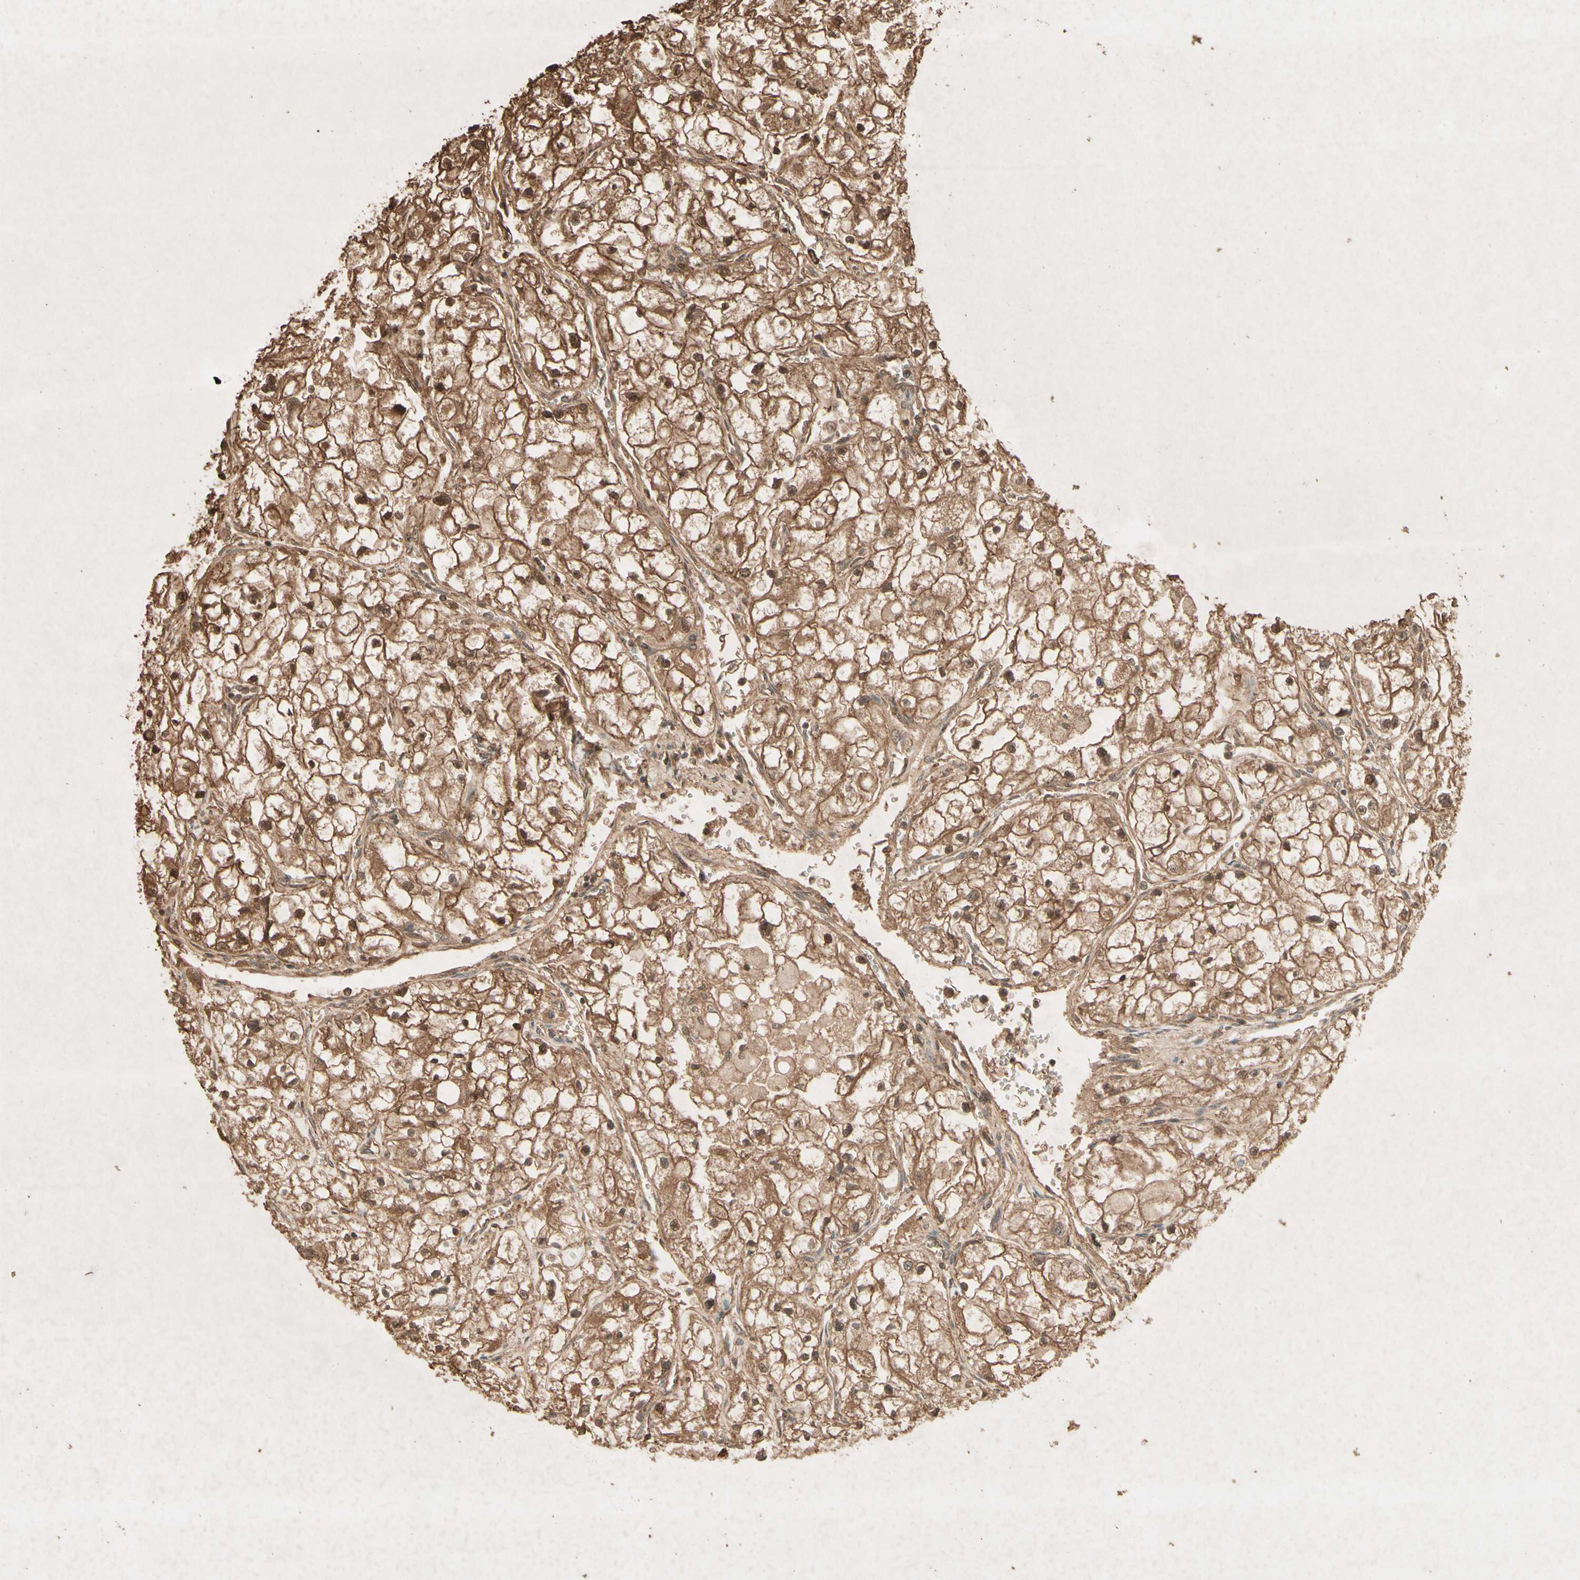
{"staining": {"intensity": "moderate", "quantity": ">75%", "location": "cytoplasmic/membranous,nuclear"}, "tissue": "renal cancer", "cell_type": "Tumor cells", "image_type": "cancer", "snomed": [{"axis": "morphology", "description": "Adenocarcinoma, NOS"}, {"axis": "topography", "description": "Kidney"}], "caption": "This histopathology image demonstrates IHC staining of adenocarcinoma (renal), with medium moderate cytoplasmic/membranous and nuclear expression in approximately >75% of tumor cells.", "gene": "SMAD9", "patient": {"sex": "female", "age": 70}}